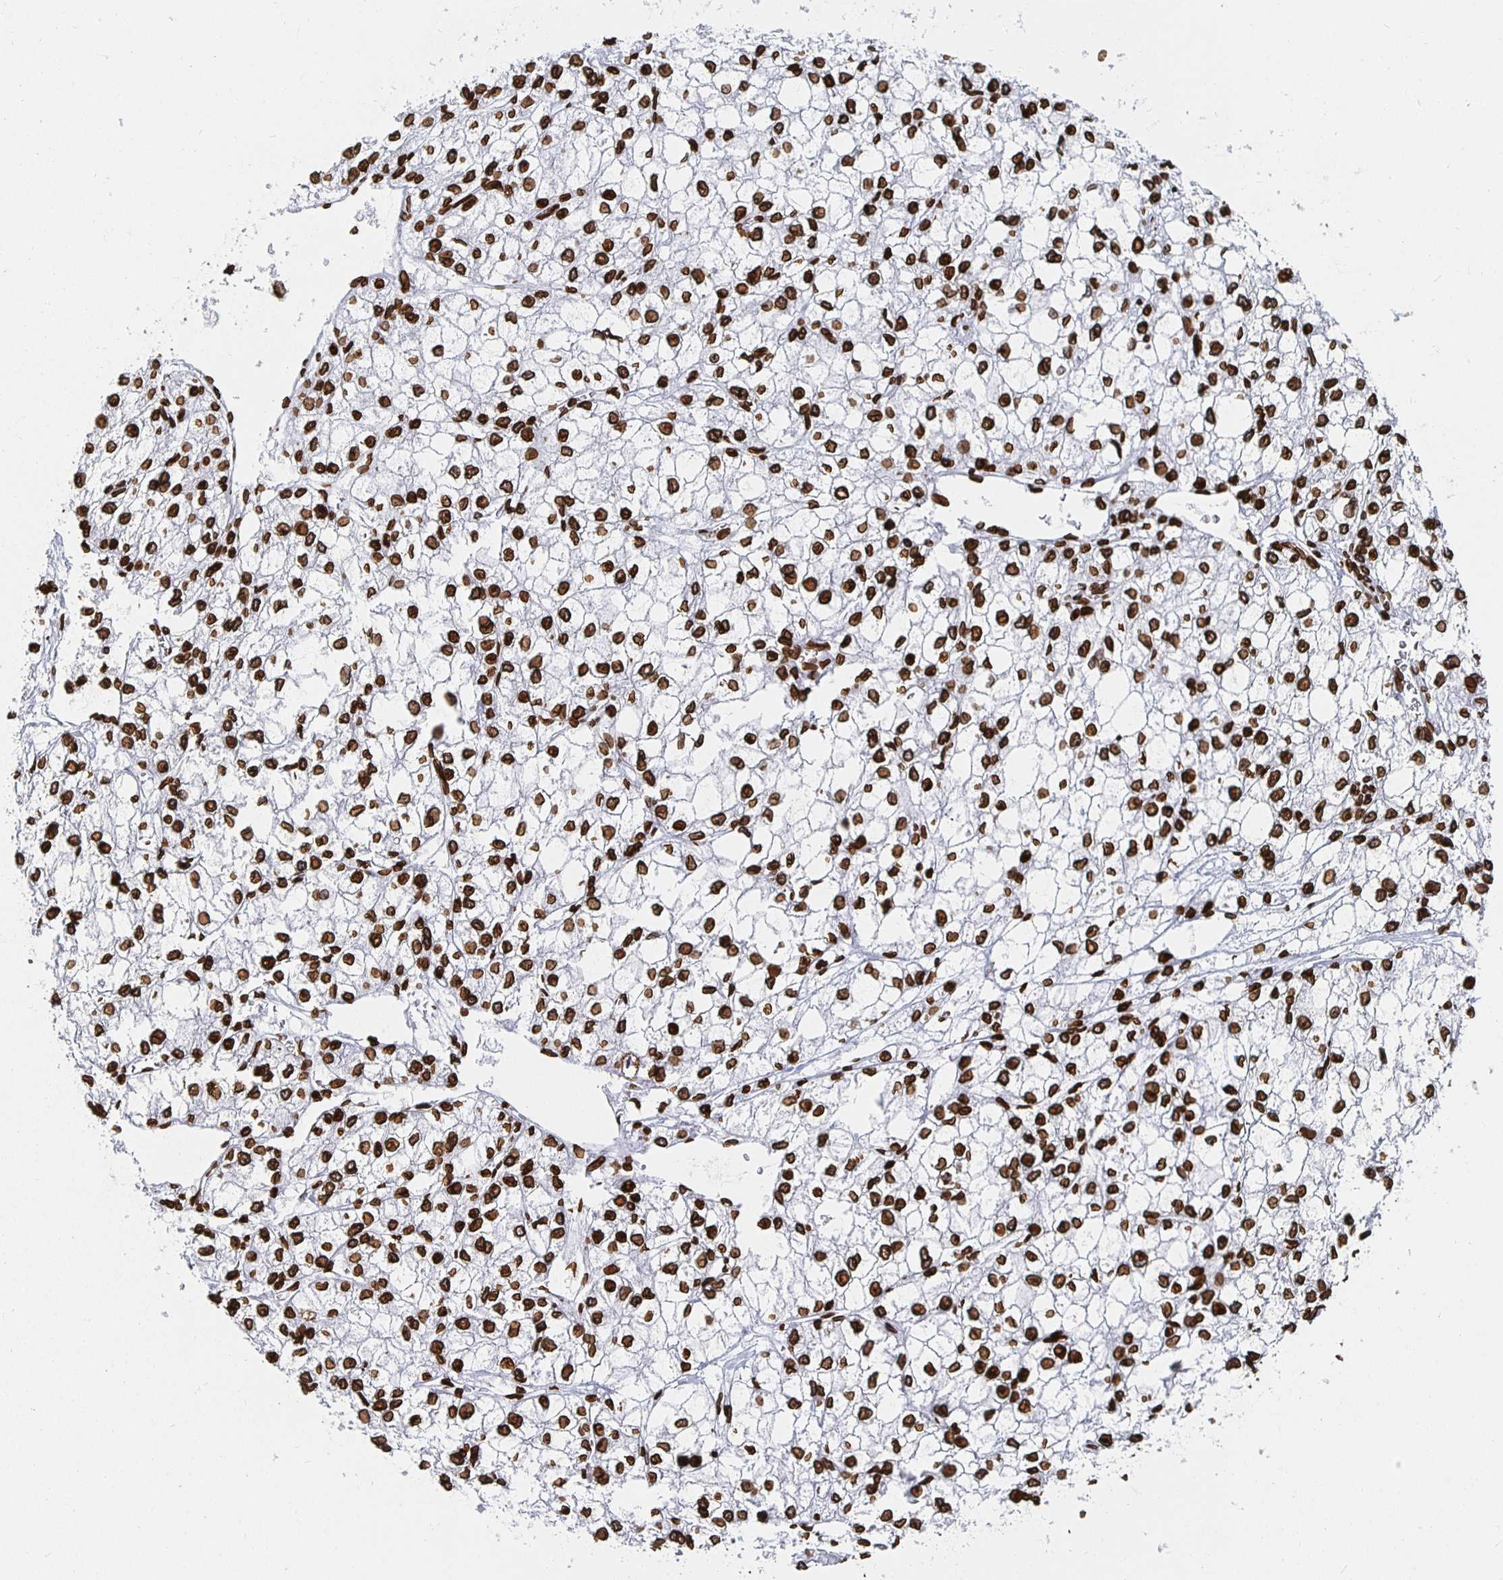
{"staining": {"intensity": "strong", "quantity": ">75%", "location": "cytoplasmic/membranous,nuclear"}, "tissue": "liver cancer", "cell_type": "Tumor cells", "image_type": "cancer", "snomed": [{"axis": "morphology", "description": "Carcinoma, Hepatocellular, NOS"}, {"axis": "topography", "description": "Liver"}], "caption": "DAB immunohistochemical staining of liver cancer shows strong cytoplasmic/membranous and nuclear protein expression in approximately >75% of tumor cells. The protein is shown in brown color, while the nuclei are stained blue.", "gene": "LMNB1", "patient": {"sex": "female", "age": 43}}